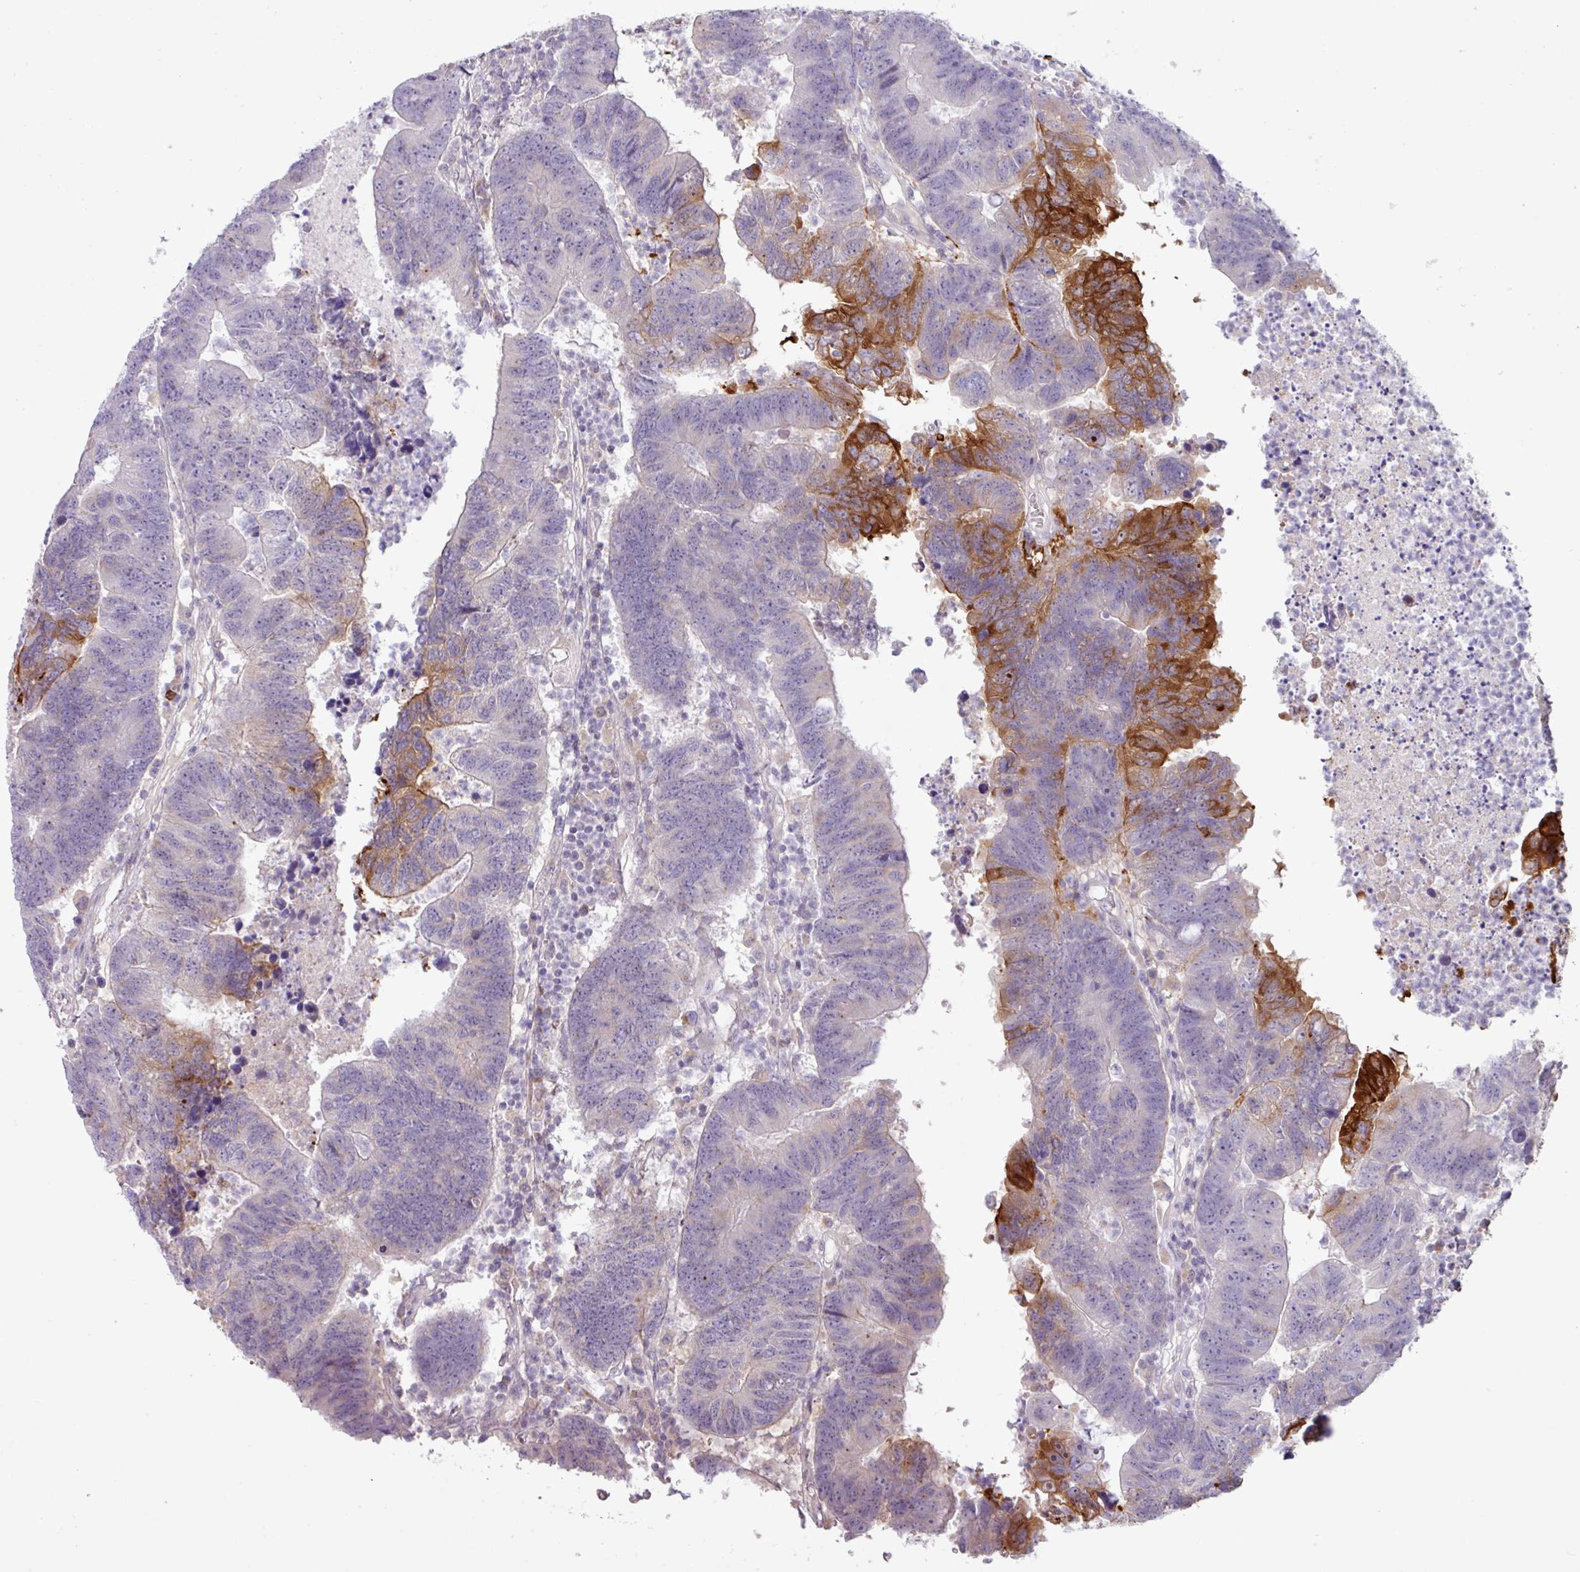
{"staining": {"intensity": "strong", "quantity": "<25%", "location": "cytoplasmic/membranous"}, "tissue": "colorectal cancer", "cell_type": "Tumor cells", "image_type": "cancer", "snomed": [{"axis": "morphology", "description": "Adenocarcinoma, NOS"}, {"axis": "topography", "description": "Colon"}], "caption": "A medium amount of strong cytoplasmic/membranous positivity is appreciated in approximately <25% of tumor cells in colorectal cancer tissue.", "gene": "ZNF524", "patient": {"sex": "female", "age": 48}}